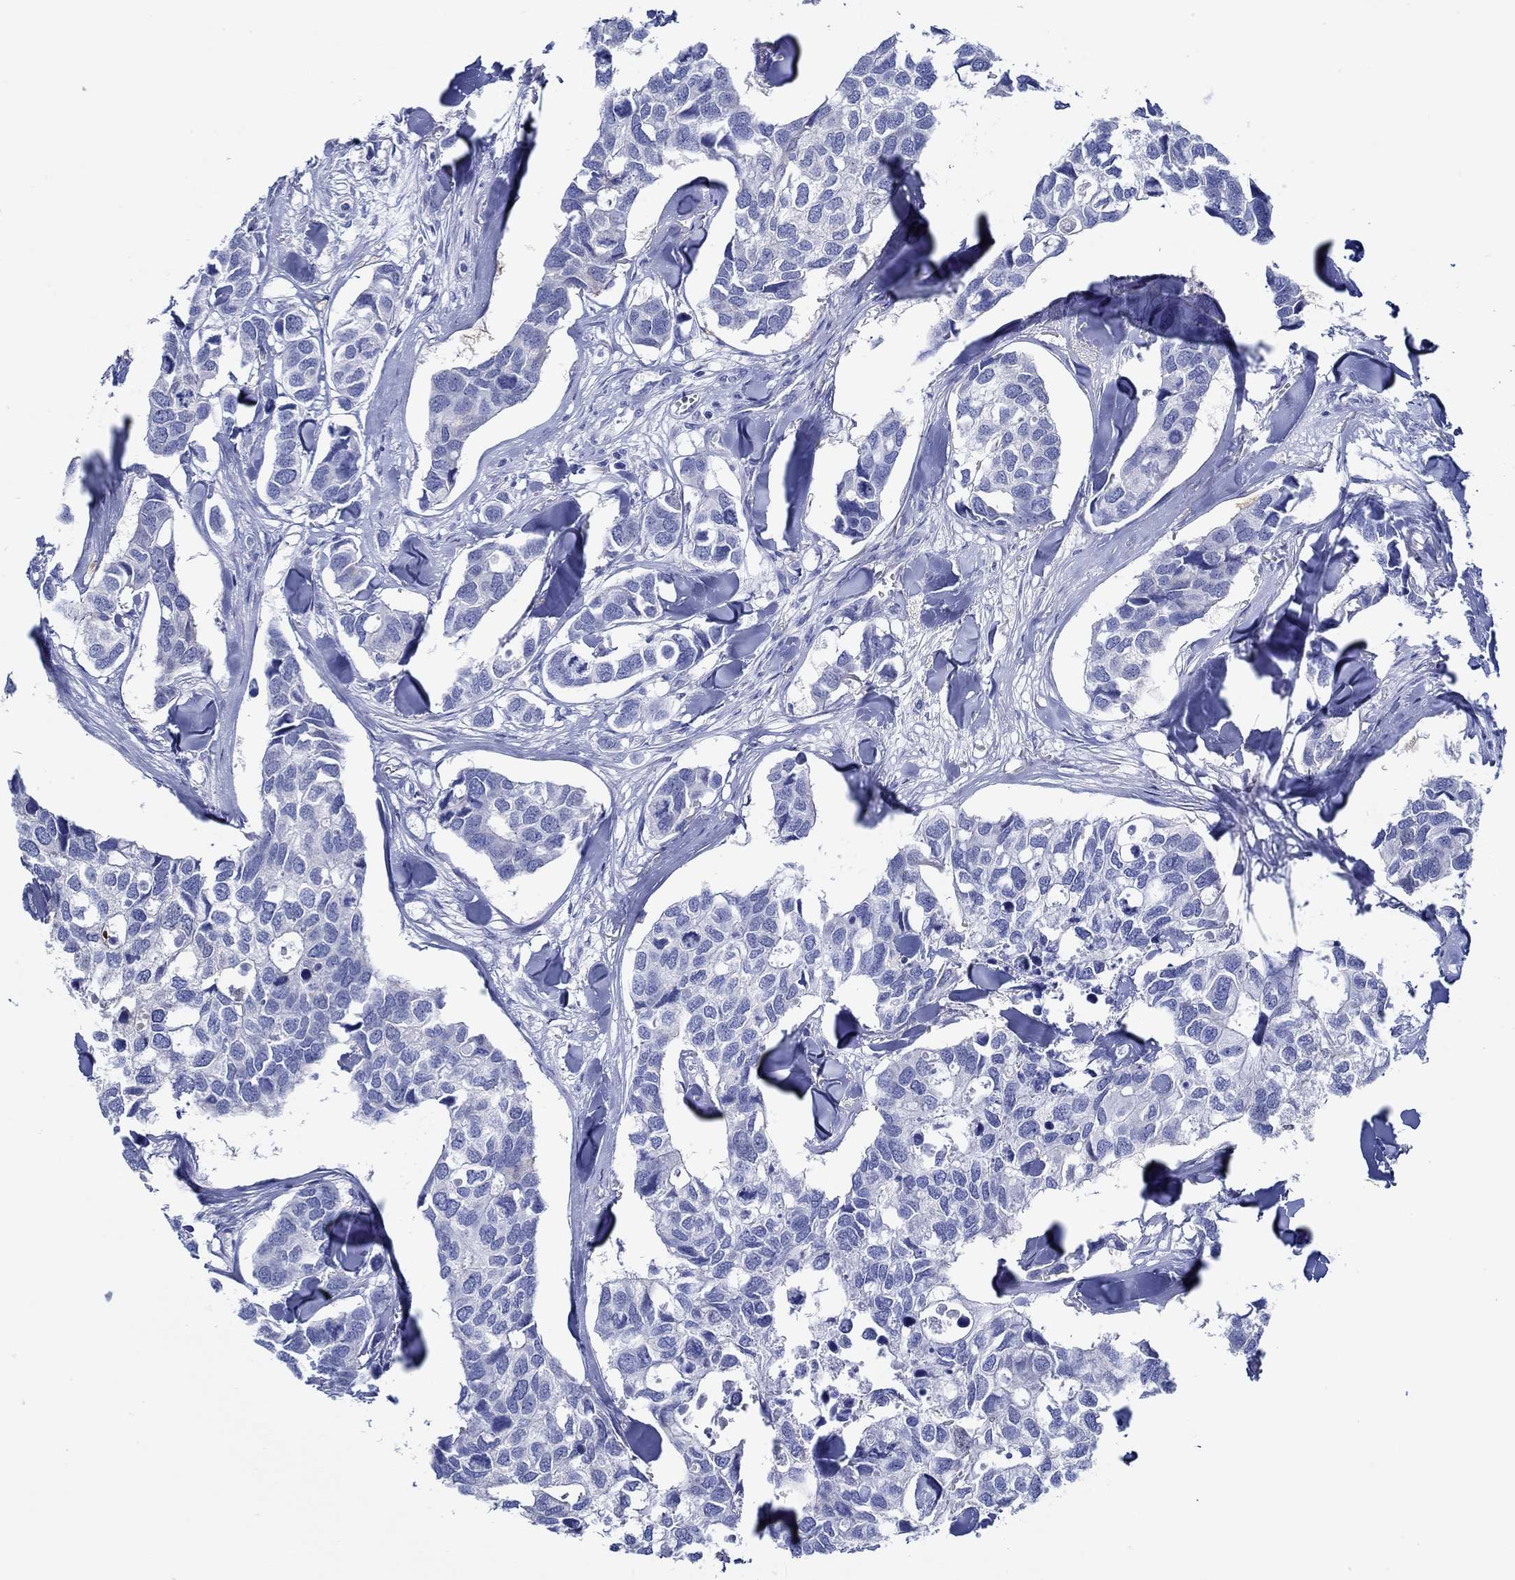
{"staining": {"intensity": "negative", "quantity": "none", "location": "none"}, "tissue": "breast cancer", "cell_type": "Tumor cells", "image_type": "cancer", "snomed": [{"axis": "morphology", "description": "Duct carcinoma"}, {"axis": "topography", "description": "Breast"}], "caption": "High magnification brightfield microscopy of breast infiltrating ductal carcinoma stained with DAB (brown) and counterstained with hematoxylin (blue): tumor cells show no significant positivity.", "gene": "IGFBP6", "patient": {"sex": "female", "age": 83}}